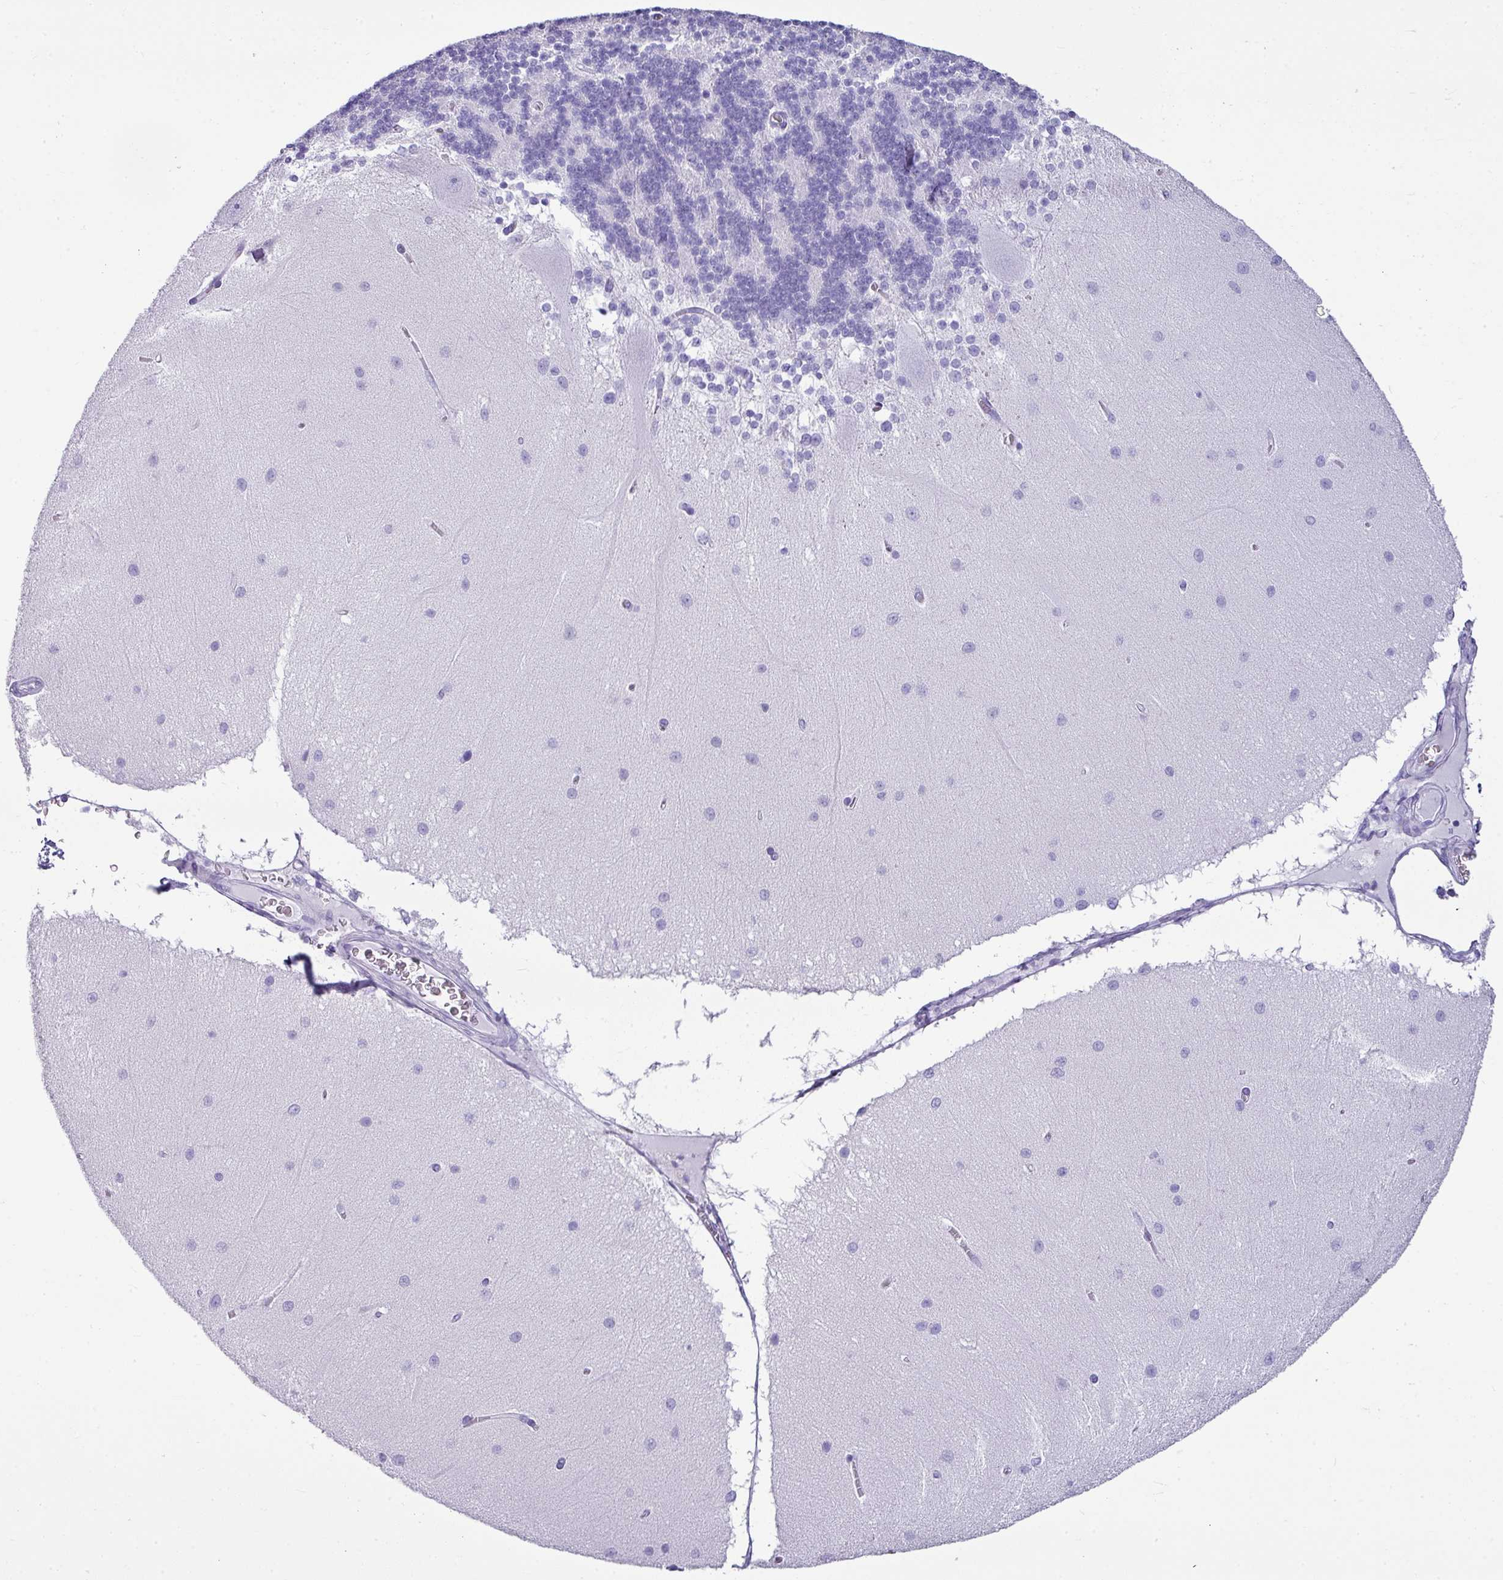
{"staining": {"intensity": "negative", "quantity": "none", "location": "none"}, "tissue": "cerebellum", "cell_type": "Cells in granular layer", "image_type": "normal", "snomed": [{"axis": "morphology", "description": "Normal tissue, NOS"}, {"axis": "topography", "description": "Cerebellum"}], "caption": "DAB (3,3'-diaminobenzidine) immunohistochemical staining of normal human cerebellum shows no significant positivity in cells in granular layer.", "gene": "ZNF568", "patient": {"sex": "female", "age": 54}}